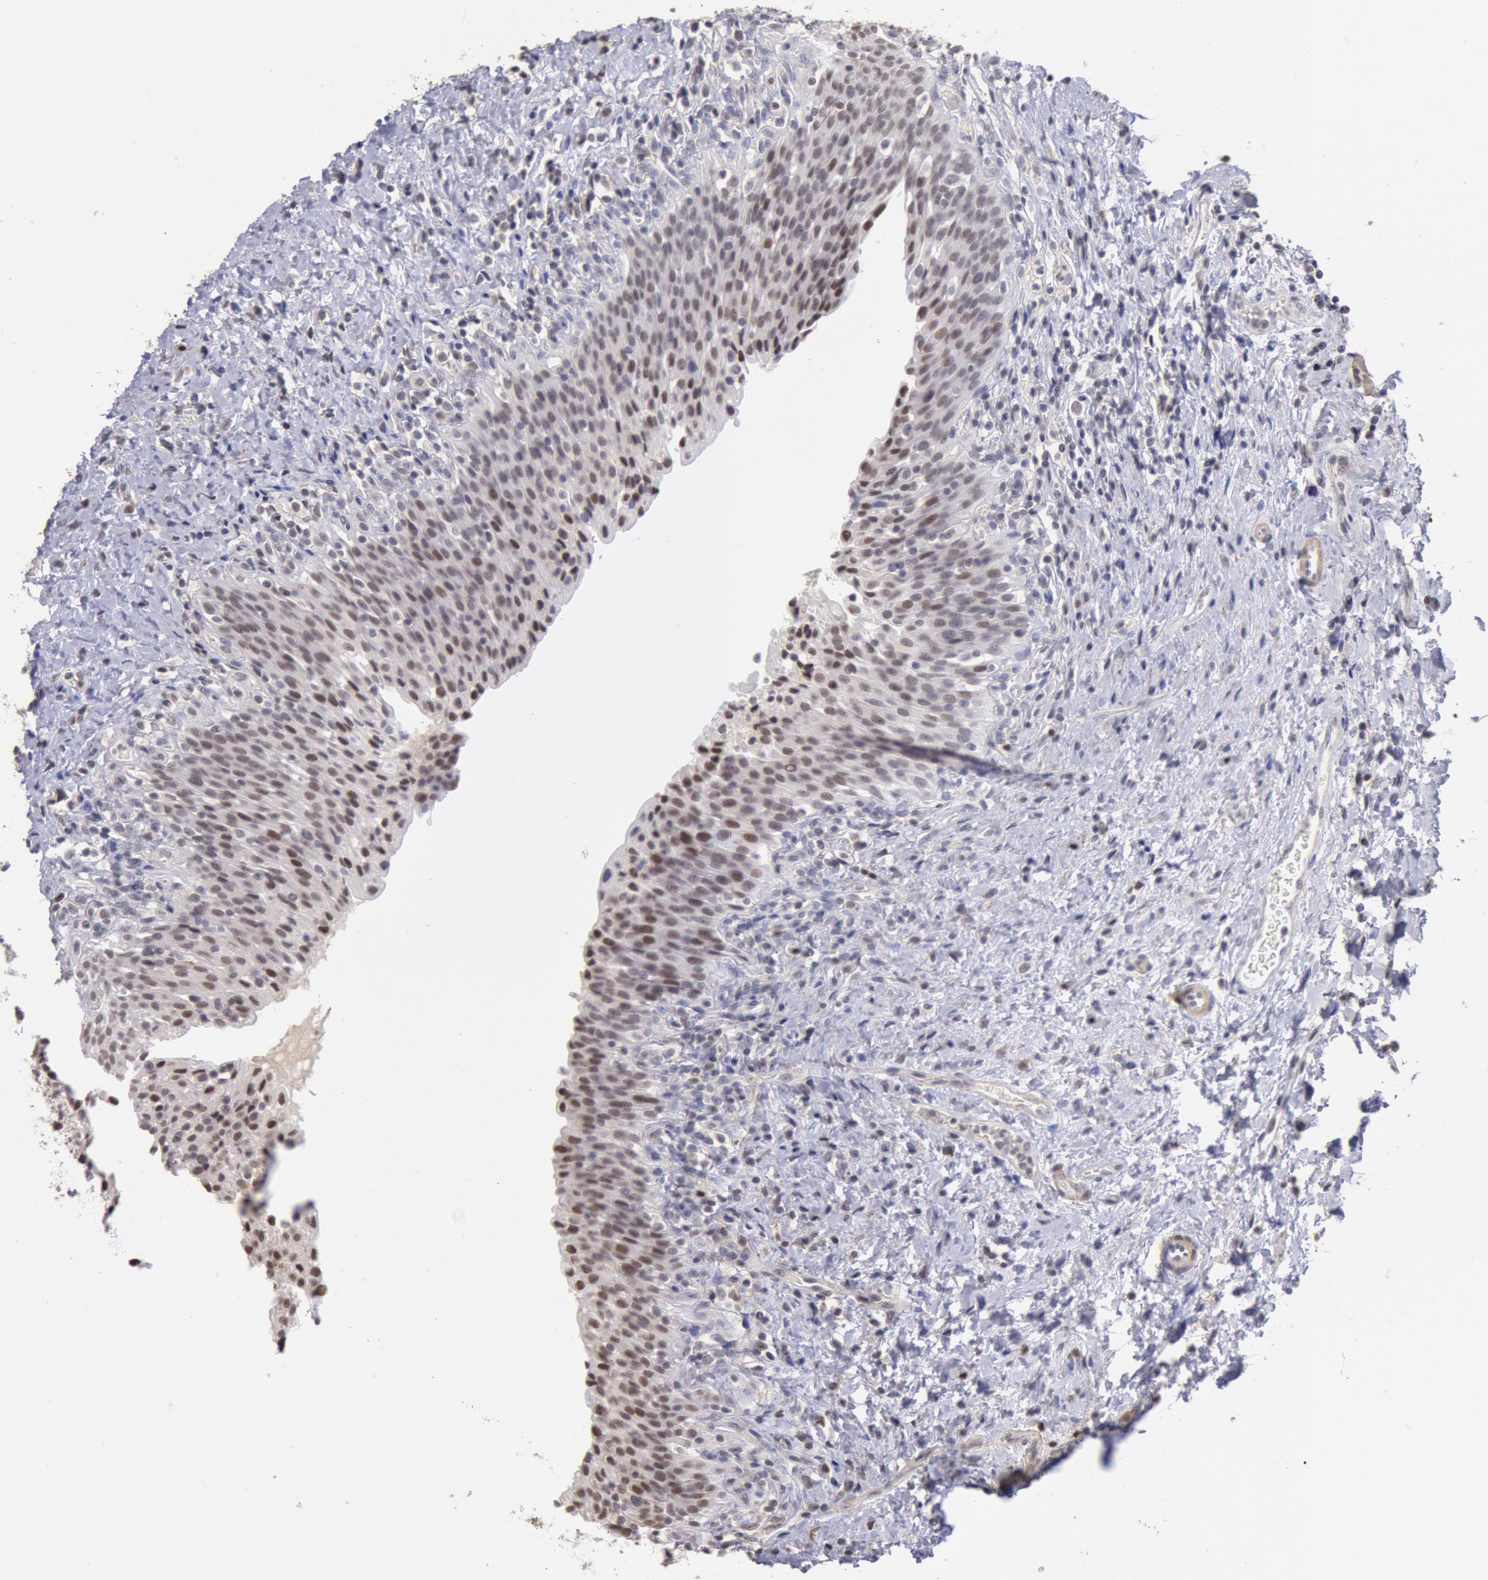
{"staining": {"intensity": "moderate", "quantity": ">75%", "location": "cytoplasmic/membranous,nuclear"}, "tissue": "urinary bladder", "cell_type": "Urothelial cells", "image_type": "normal", "snomed": [{"axis": "morphology", "description": "Normal tissue, NOS"}, {"axis": "topography", "description": "Urinary bladder"}], "caption": "High-magnification brightfield microscopy of normal urinary bladder stained with DAB (3,3'-diaminobenzidine) (brown) and counterstained with hematoxylin (blue). urothelial cells exhibit moderate cytoplasmic/membranous,nuclear staining is identified in about>75% of cells.", "gene": "MYH6", "patient": {"sex": "male", "age": 51}}